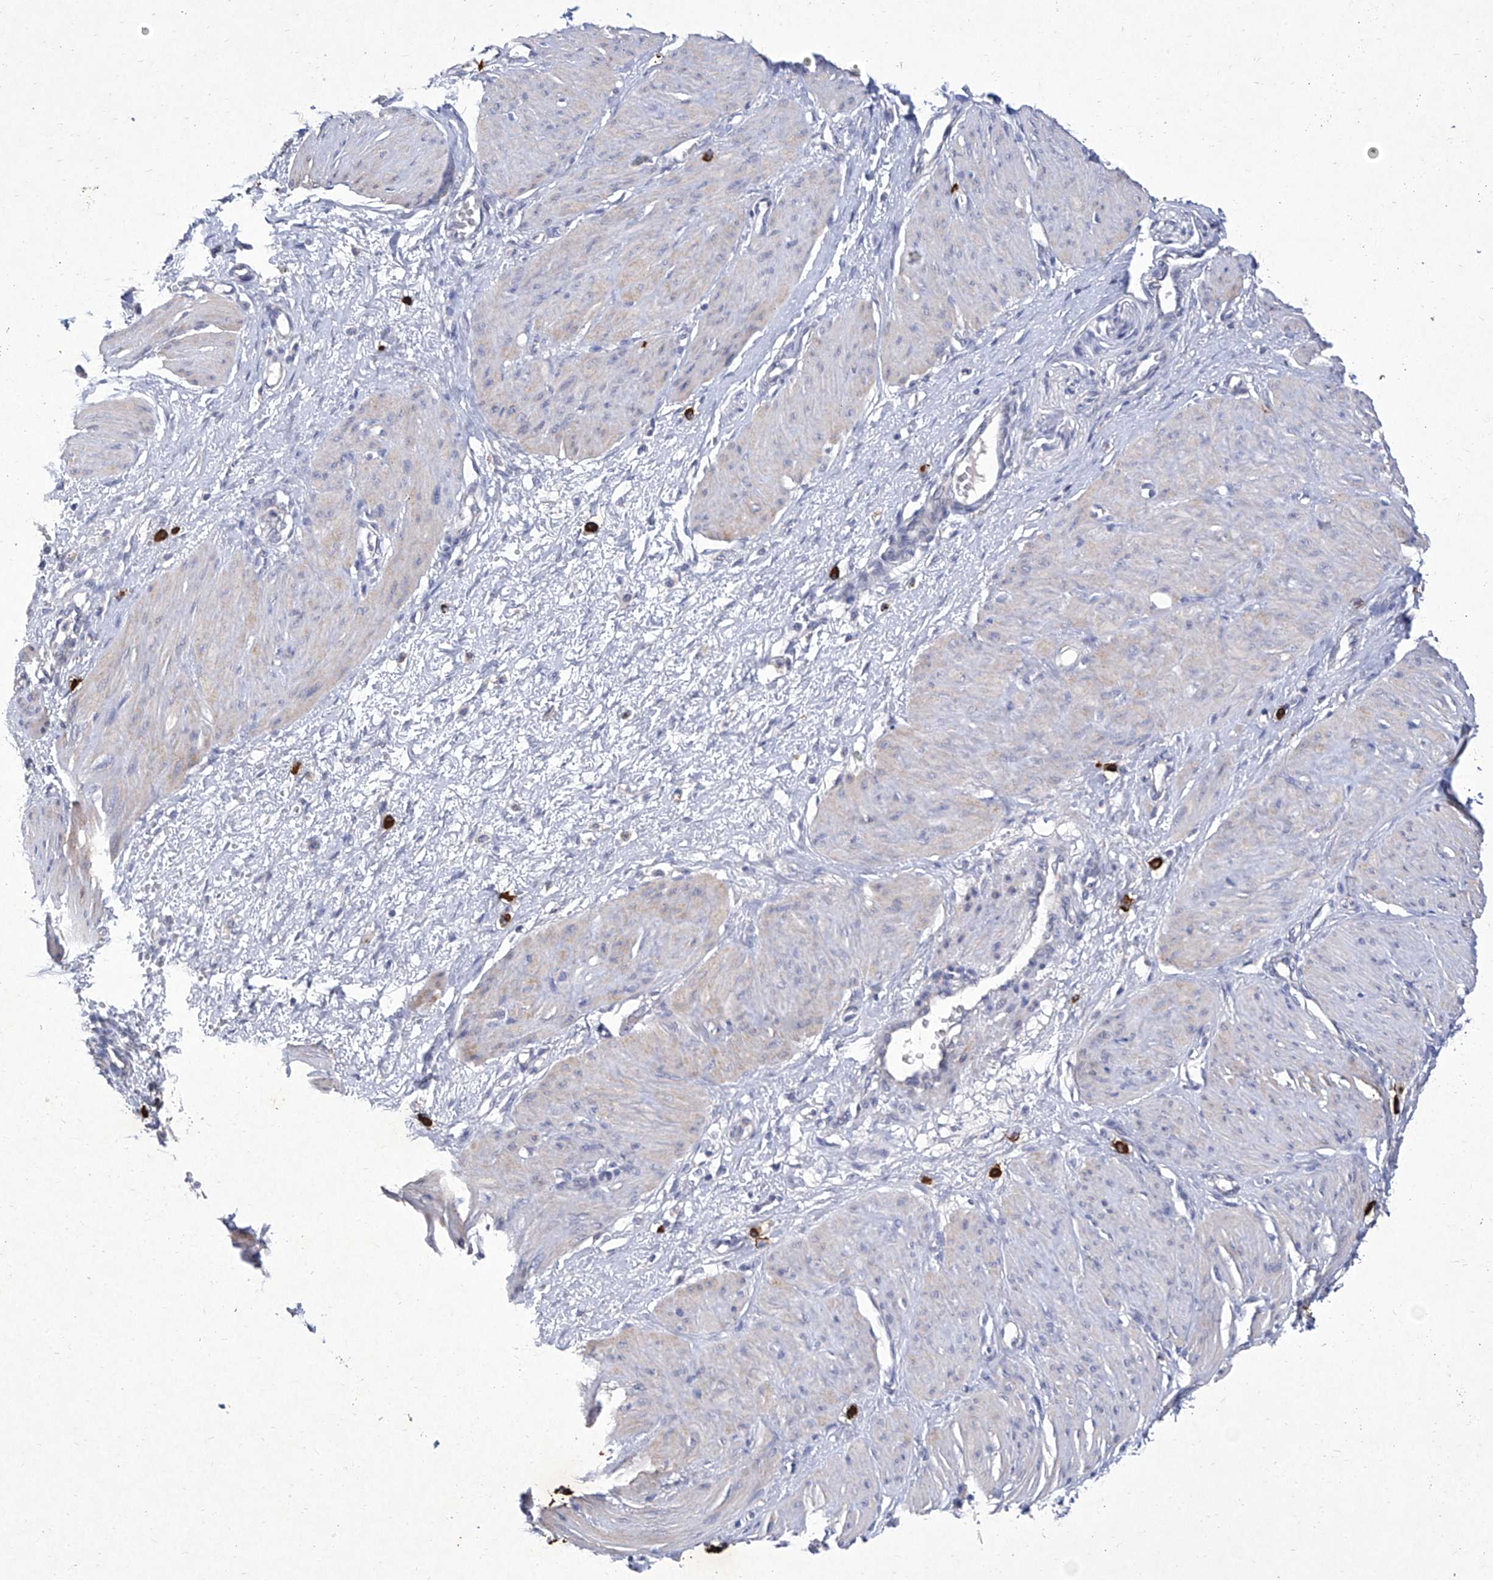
{"staining": {"intensity": "weak", "quantity": "<25%", "location": "cytoplasmic/membranous"}, "tissue": "smooth muscle", "cell_type": "Smooth muscle cells", "image_type": "normal", "snomed": [{"axis": "morphology", "description": "Normal tissue, NOS"}, {"axis": "topography", "description": "Endometrium"}], "caption": "Immunohistochemistry (IHC) of unremarkable smooth muscle reveals no expression in smooth muscle cells.", "gene": "IFNL2", "patient": {"sex": "female", "age": 33}}